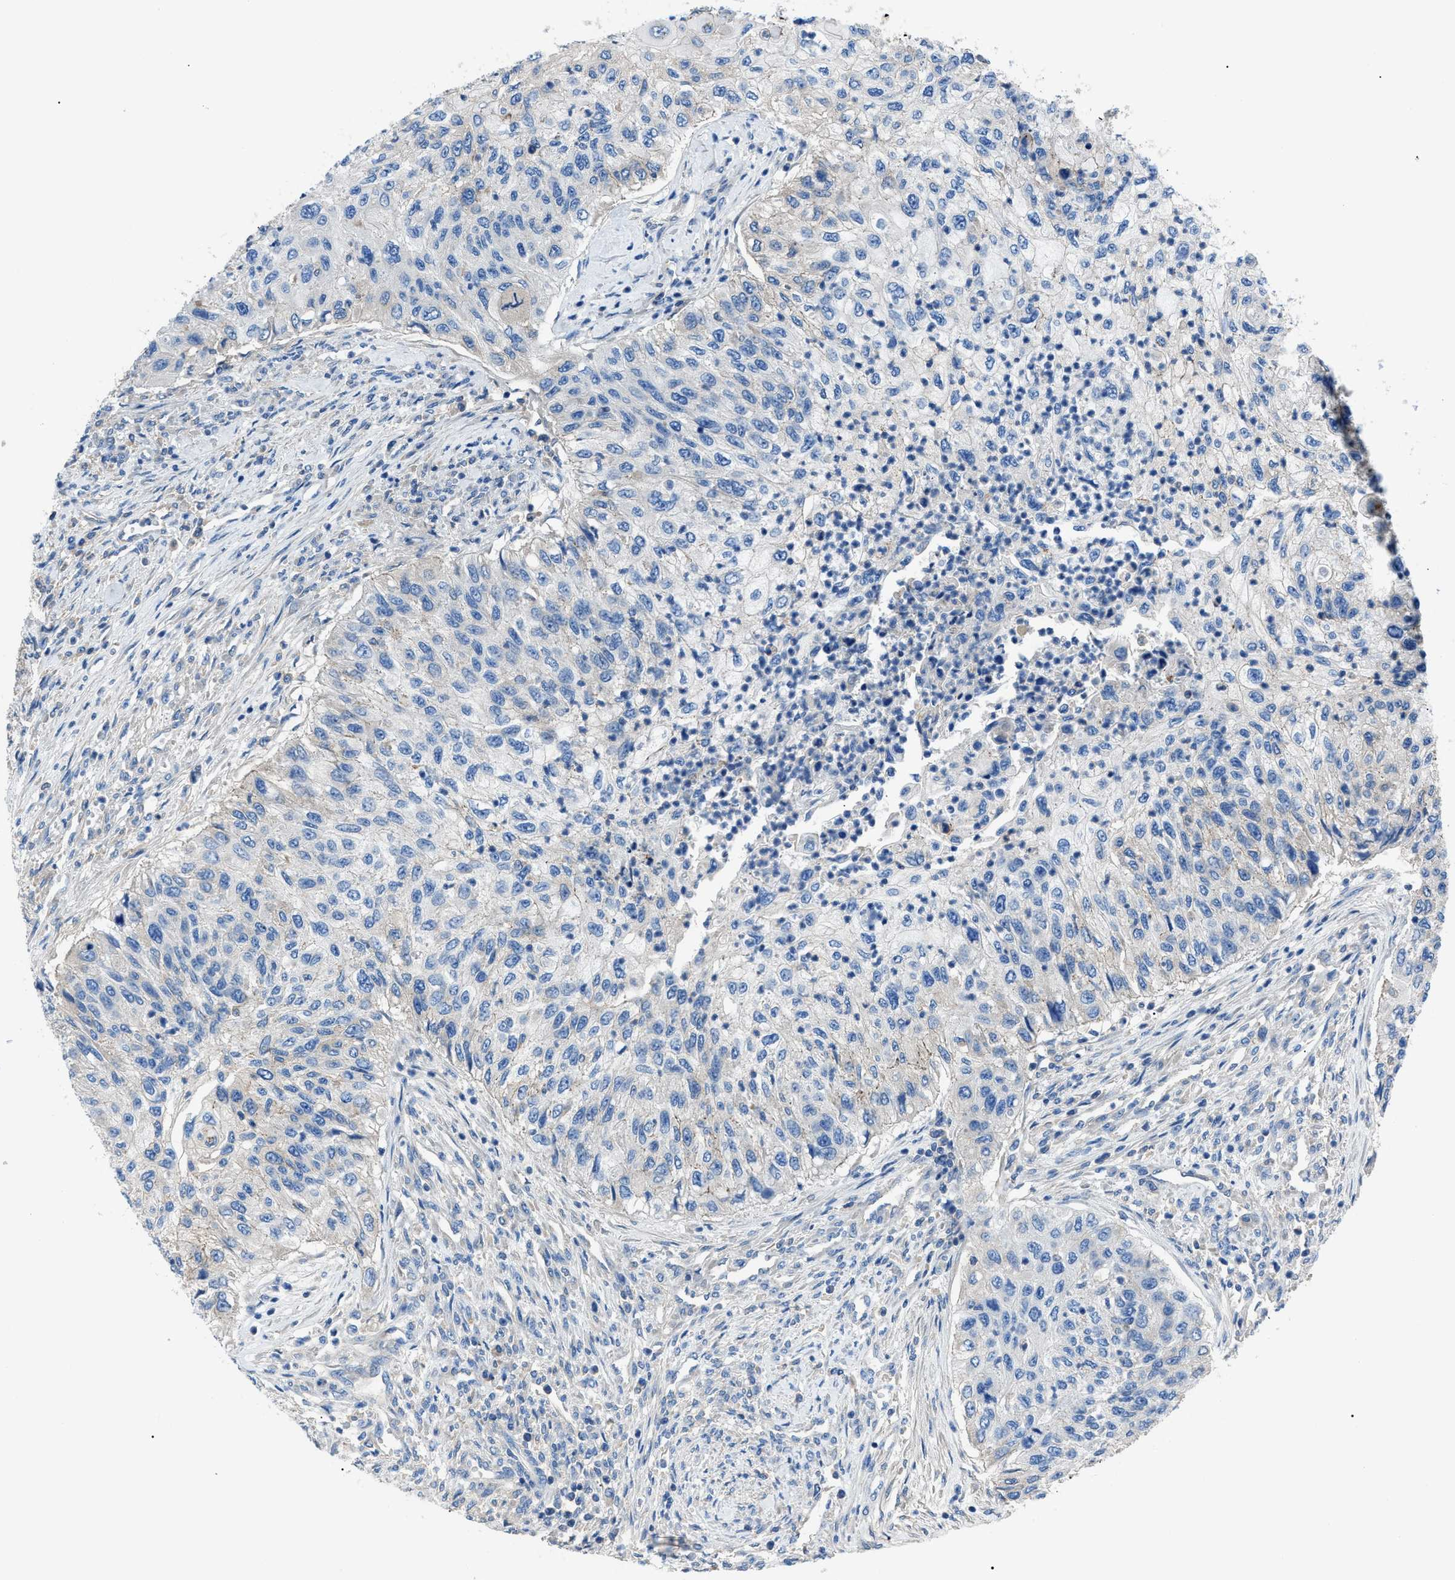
{"staining": {"intensity": "negative", "quantity": "none", "location": "none"}, "tissue": "urothelial cancer", "cell_type": "Tumor cells", "image_type": "cancer", "snomed": [{"axis": "morphology", "description": "Urothelial carcinoma, High grade"}, {"axis": "topography", "description": "Urinary bladder"}], "caption": "DAB (3,3'-diaminobenzidine) immunohistochemical staining of urothelial carcinoma (high-grade) demonstrates no significant staining in tumor cells.", "gene": "ZDHHC24", "patient": {"sex": "female", "age": 60}}